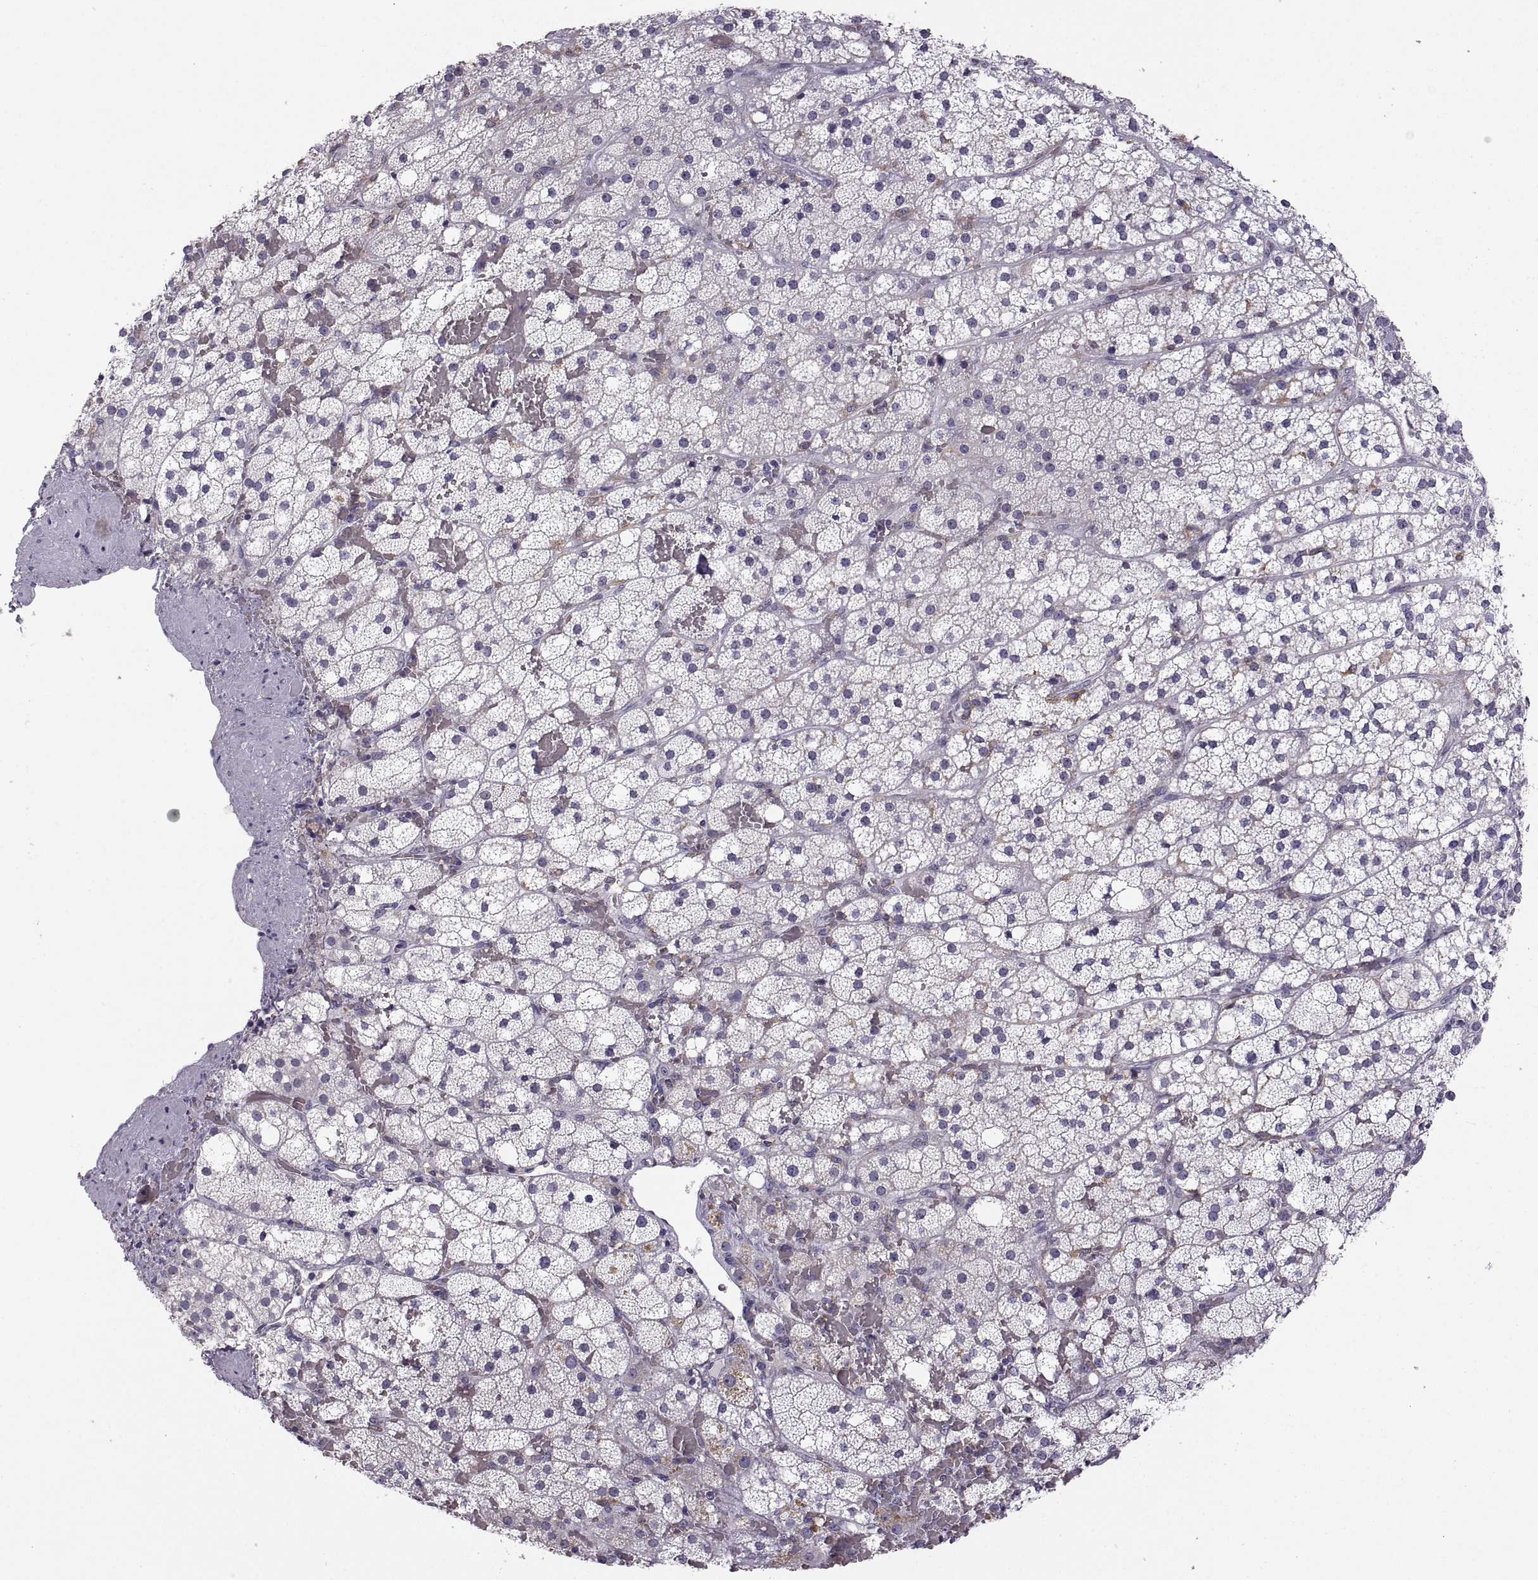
{"staining": {"intensity": "negative", "quantity": "none", "location": "none"}, "tissue": "adrenal gland", "cell_type": "Glandular cells", "image_type": "normal", "snomed": [{"axis": "morphology", "description": "Normal tissue, NOS"}, {"axis": "topography", "description": "Adrenal gland"}], "caption": "High power microscopy photomicrograph of an immunohistochemistry (IHC) image of normal adrenal gland, revealing no significant staining in glandular cells.", "gene": "MEIOC", "patient": {"sex": "male", "age": 53}}